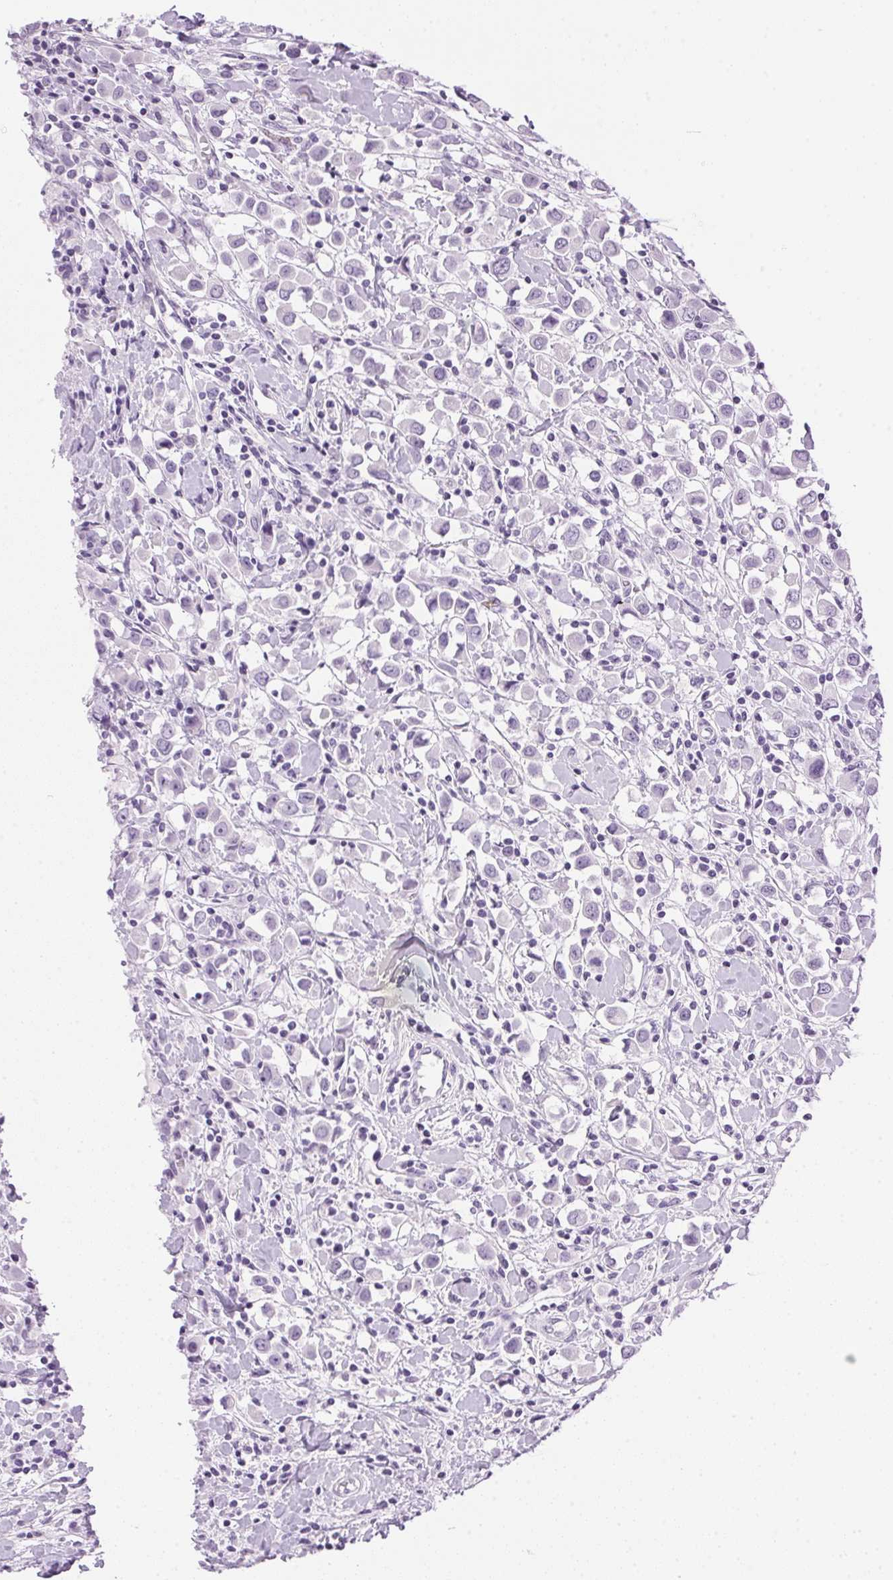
{"staining": {"intensity": "negative", "quantity": "none", "location": "none"}, "tissue": "breast cancer", "cell_type": "Tumor cells", "image_type": "cancer", "snomed": [{"axis": "morphology", "description": "Duct carcinoma"}, {"axis": "topography", "description": "Breast"}], "caption": "DAB (3,3'-diaminobenzidine) immunohistochemical staining of breast cancer (infiltrating ductal carcinoma) reveals no significant expression in tumor cells.", "gene": "SP7", "patient": {"sex": "female", "age": 61}}